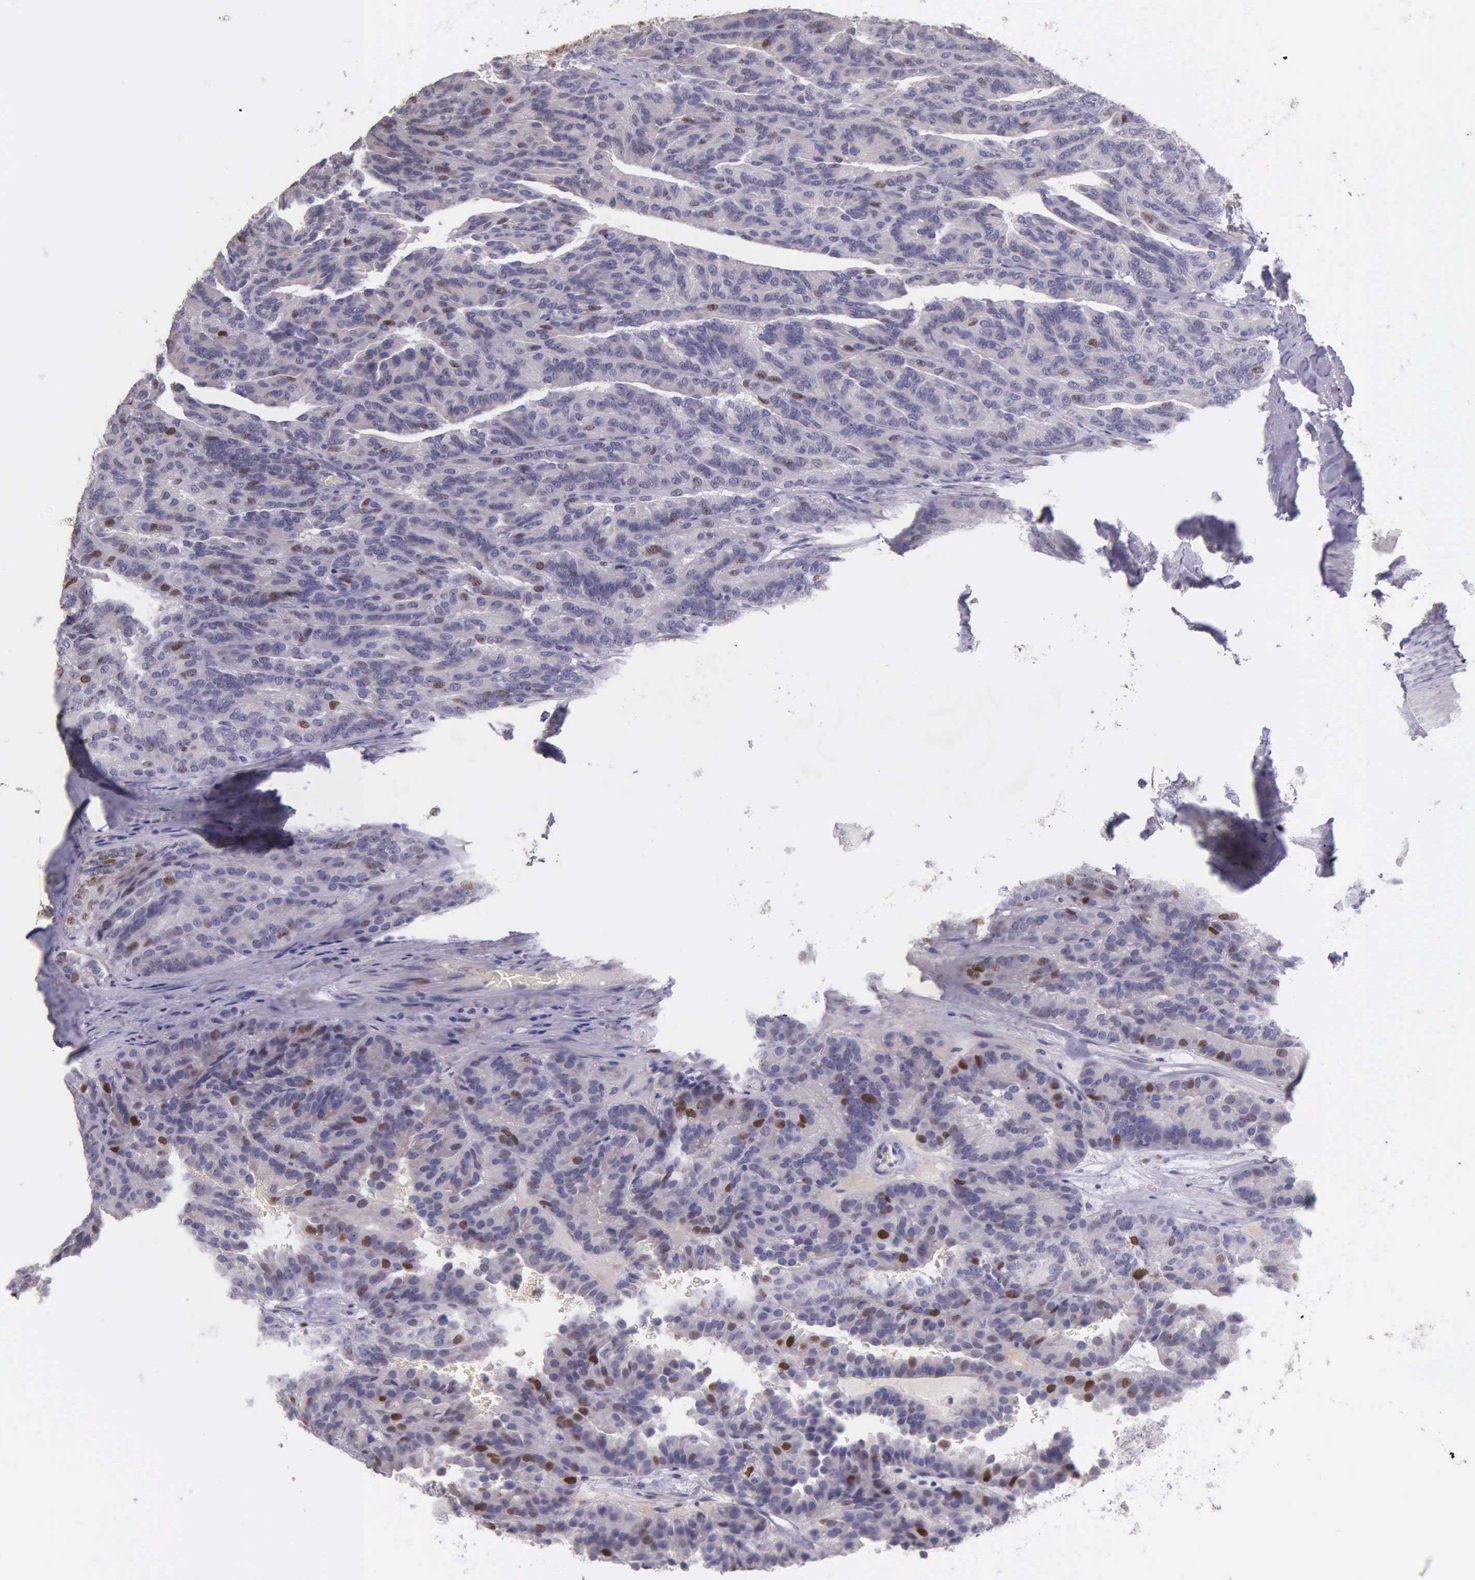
{"staining": {"intensity": "moderate", "quantity": "<25%", "location": "nuclear"}, "tissue": "renal cancer", "cell_type": "Tumor cells", "image_type": "cancer", "snomed": [{"axis": "morphology", "description": "Adenocarcinoma, NOS"}, {"axis": "topography", "description": "Kidney"}], "caption": "Renal cancer stained with DAB immunohistochemistry exhibits low levels of moderate nuclear staining in approximately <25% of tumor cells.", "gene": "MCM5", "patient": {"sex": "male", "age": 46}}